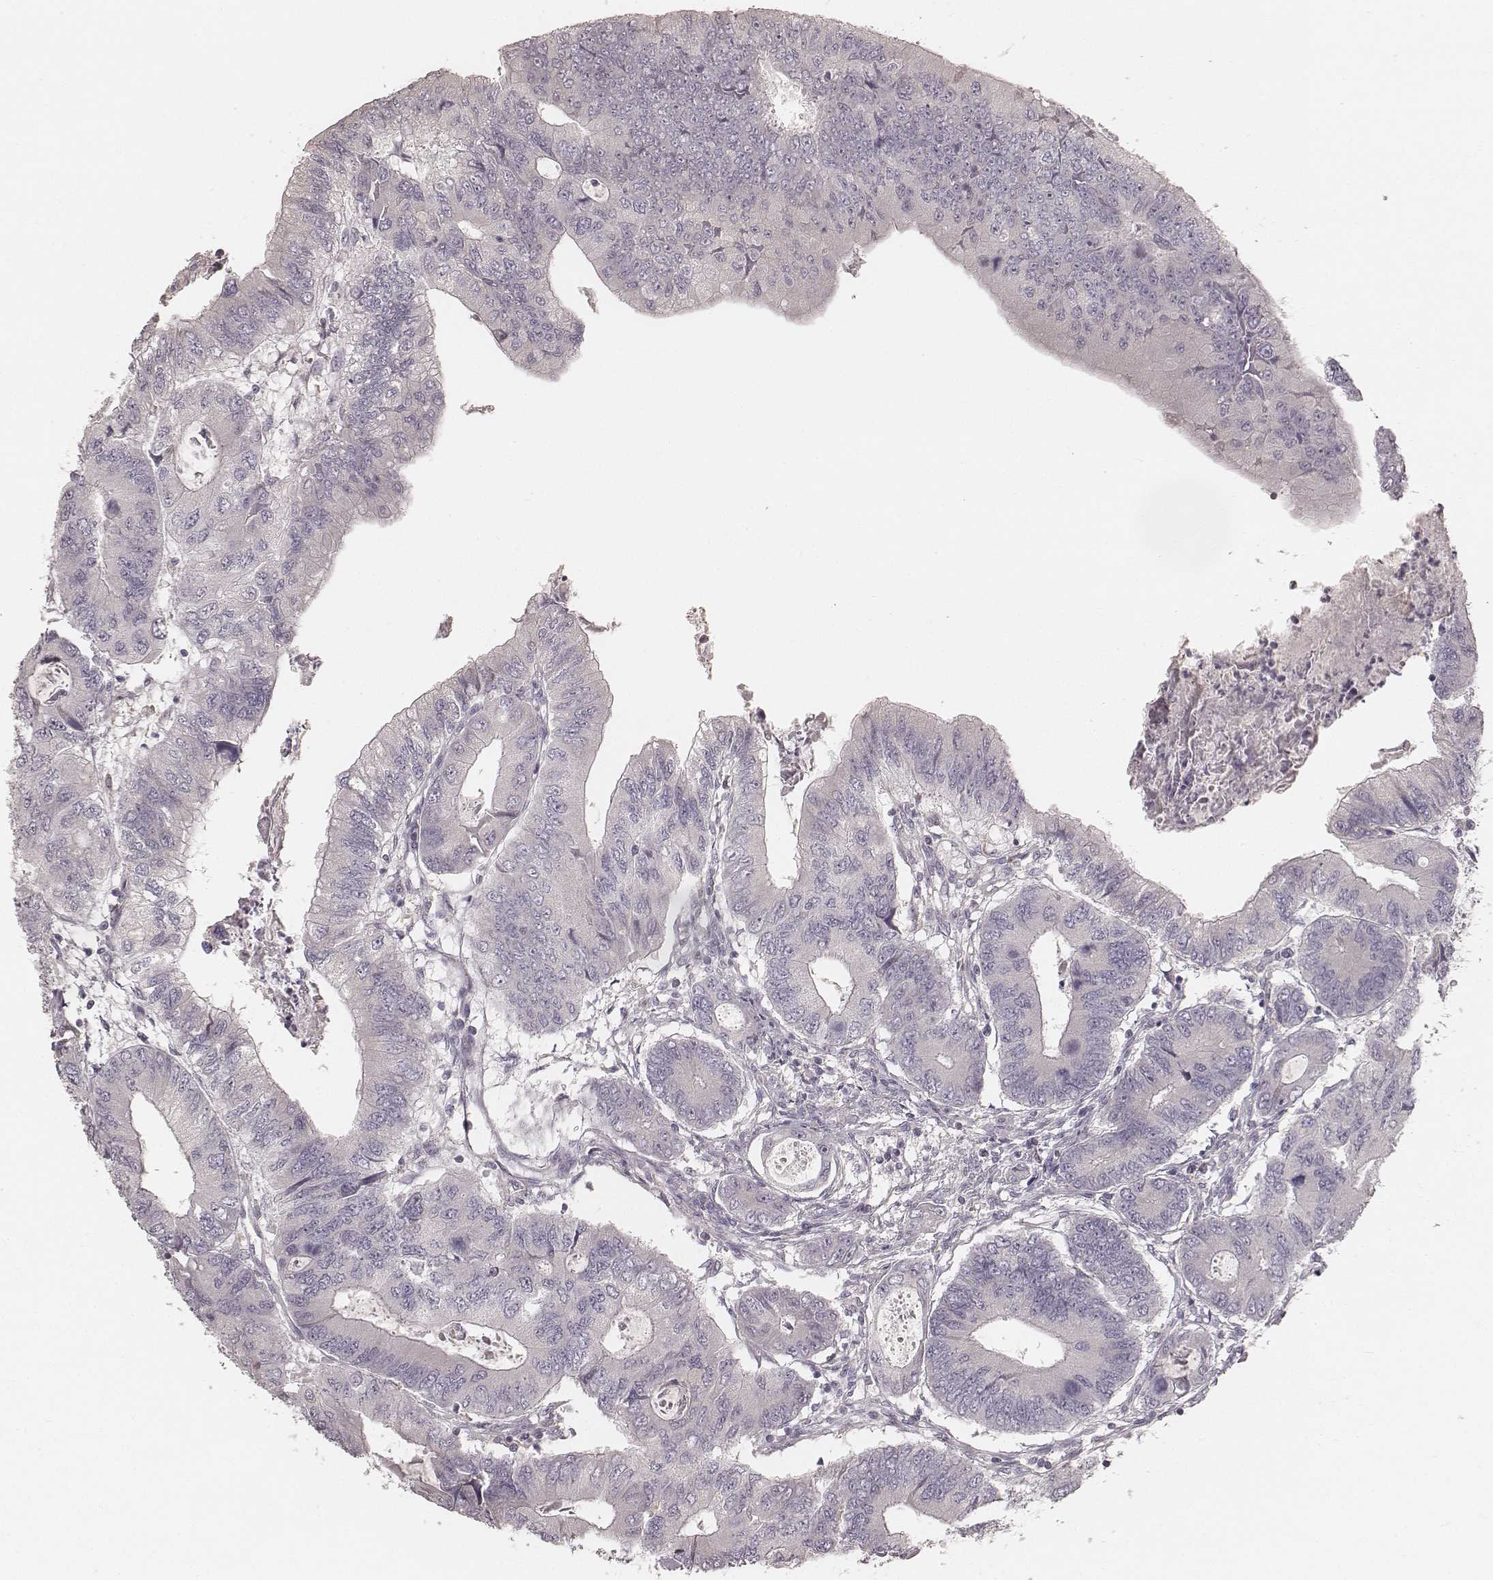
{"staining": {"intensity": "negative", "quantity": "none", "location": "none"}, "tissue": "colorectal cancer", "cell_type": "Tumor cells", "image_type": "cancer", "snomed": [{"axis": "morphology", "description": "Adenocarcinoma, NOS"}, {"axis": "topography", "description": "Colon"}], "caption": "High power microscopy micrograph of an IHC micrograph of colorectal cancer, revealing no significant expression in tumor cells.", "gene": "FMNL2", "patient": {"sex": "male", "age": 53}}